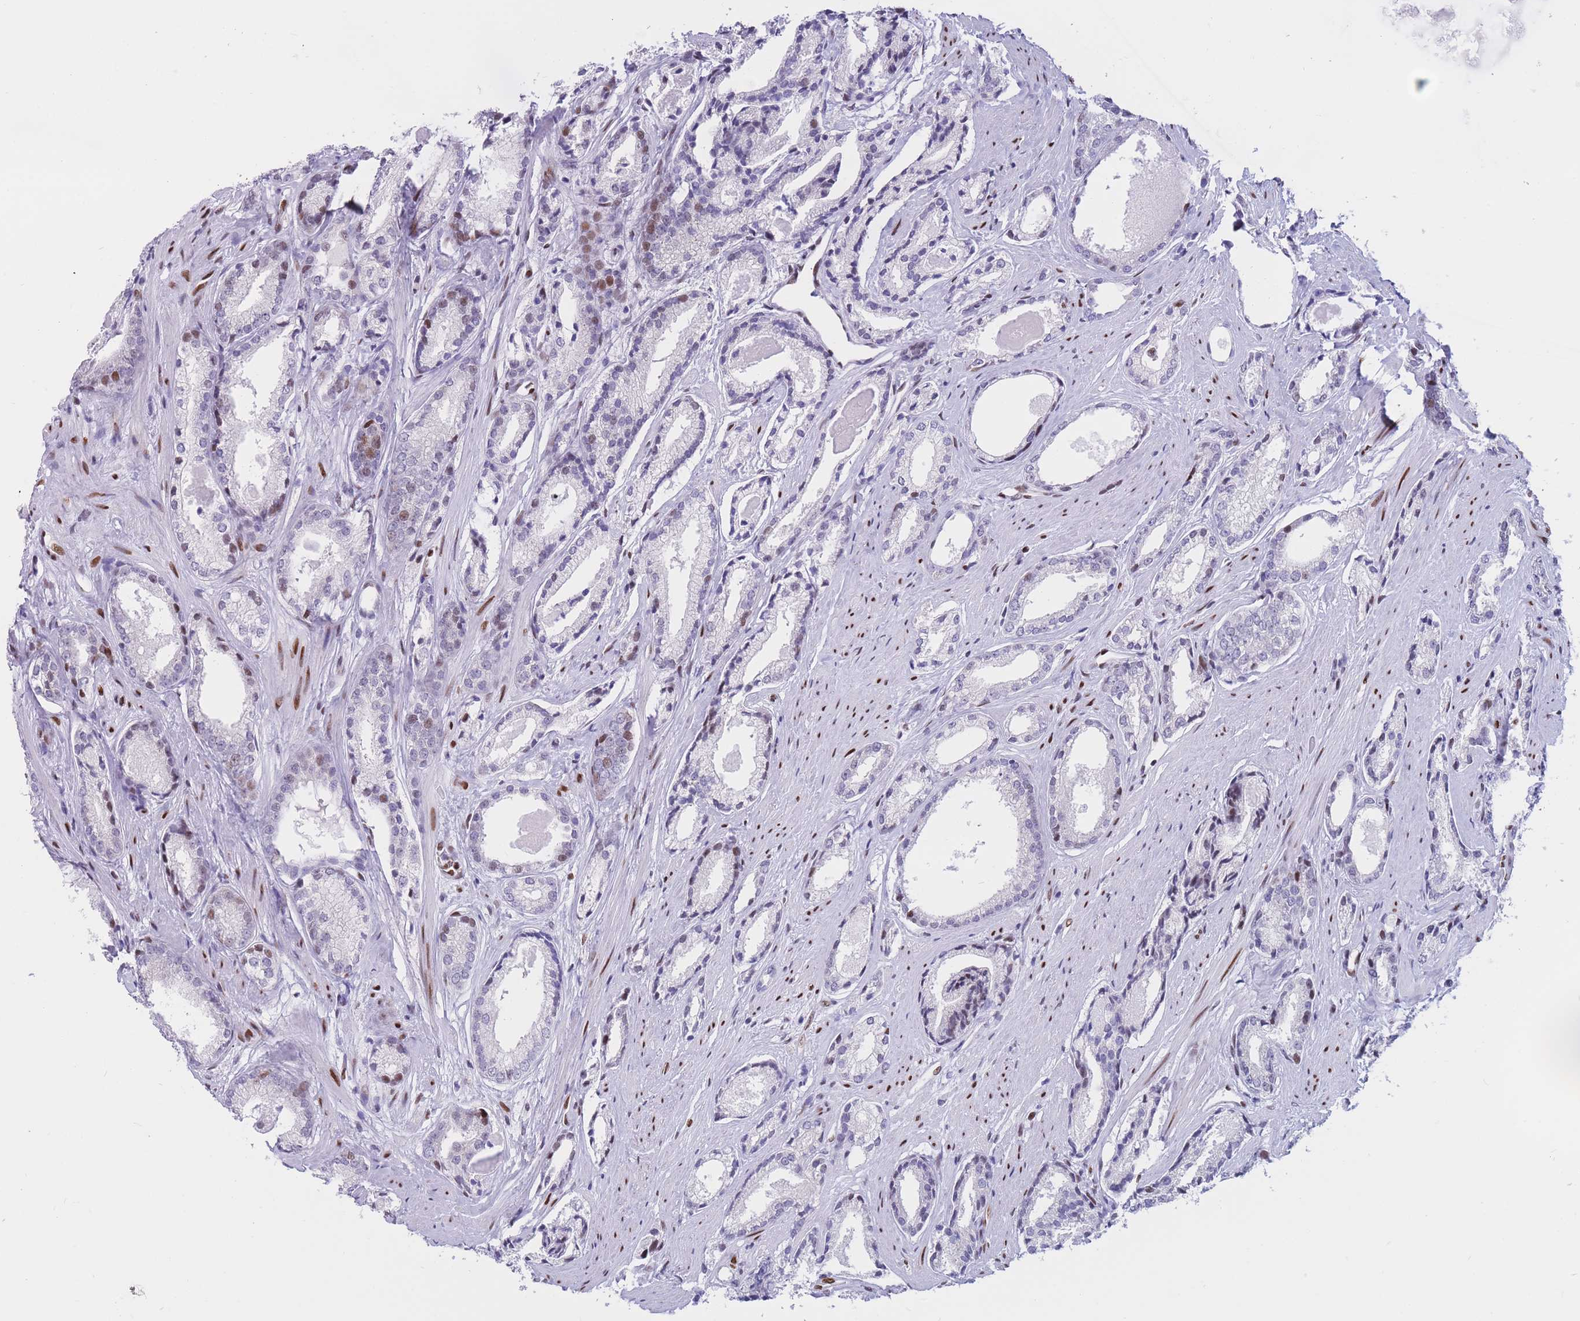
{"staining": {"intensity": "moderate", "quantity": "<25%", "location": "nuclear"}, "tissue": "prostate cancer", "cell_type": "Tumor cells", "image_type": "cancer", "snomed": [{"axis": "morphology", "description": "Adenocarcinoma, Low grade"}, {"axis": "topography", "description": "Prostate"}], "caption": "Human prostate cancer (low-grade adenocarcinoma) stained with a protein marker demonstrates moderate staining in tumor cells.", "gene": "NASP", "patient": {"sex": "male", "age": 68}}